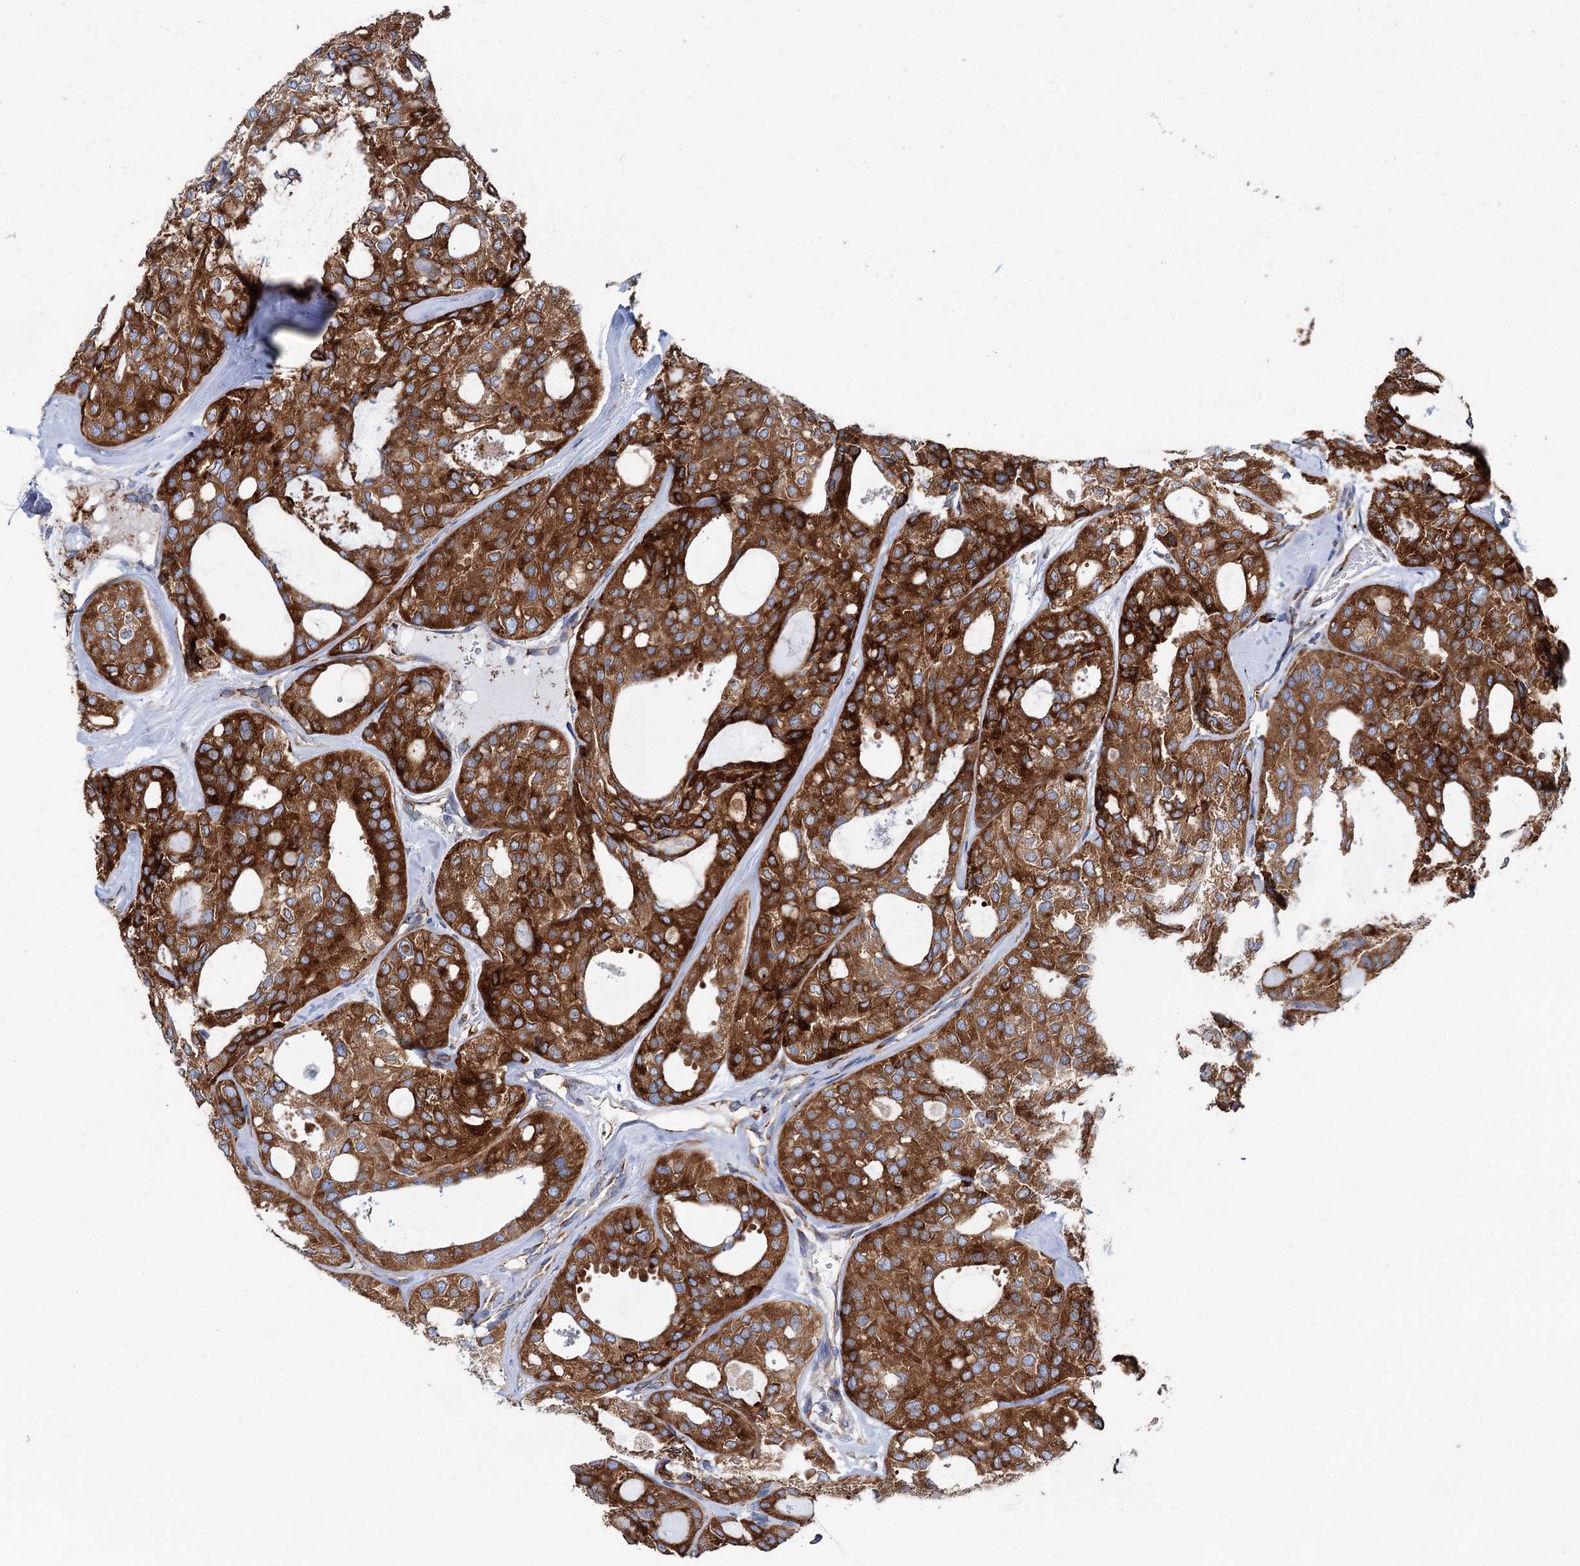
{"staining": {"intensity": "strong", "quantity": ">75%", "location": "cytoplasmic/membranous"}, "tissue": "thyroid cancer", "cell_type": "Tumor cells", "image_type": "cancer", "snomed": [{"axis": "morphology", "description": "Follicular adenoma carcinoma, NOS"}, {"axis": "topography", "description": "Thyroid gland"}], "caption": "The histopathology image displays staining of thyroid follicular adenoma carcinoma, revealing strong cytoplasmic/membranous protein staining (brown color) within tumor cells.", "gene": "SHE", "patient": {"sex": "male", "age": 75}}